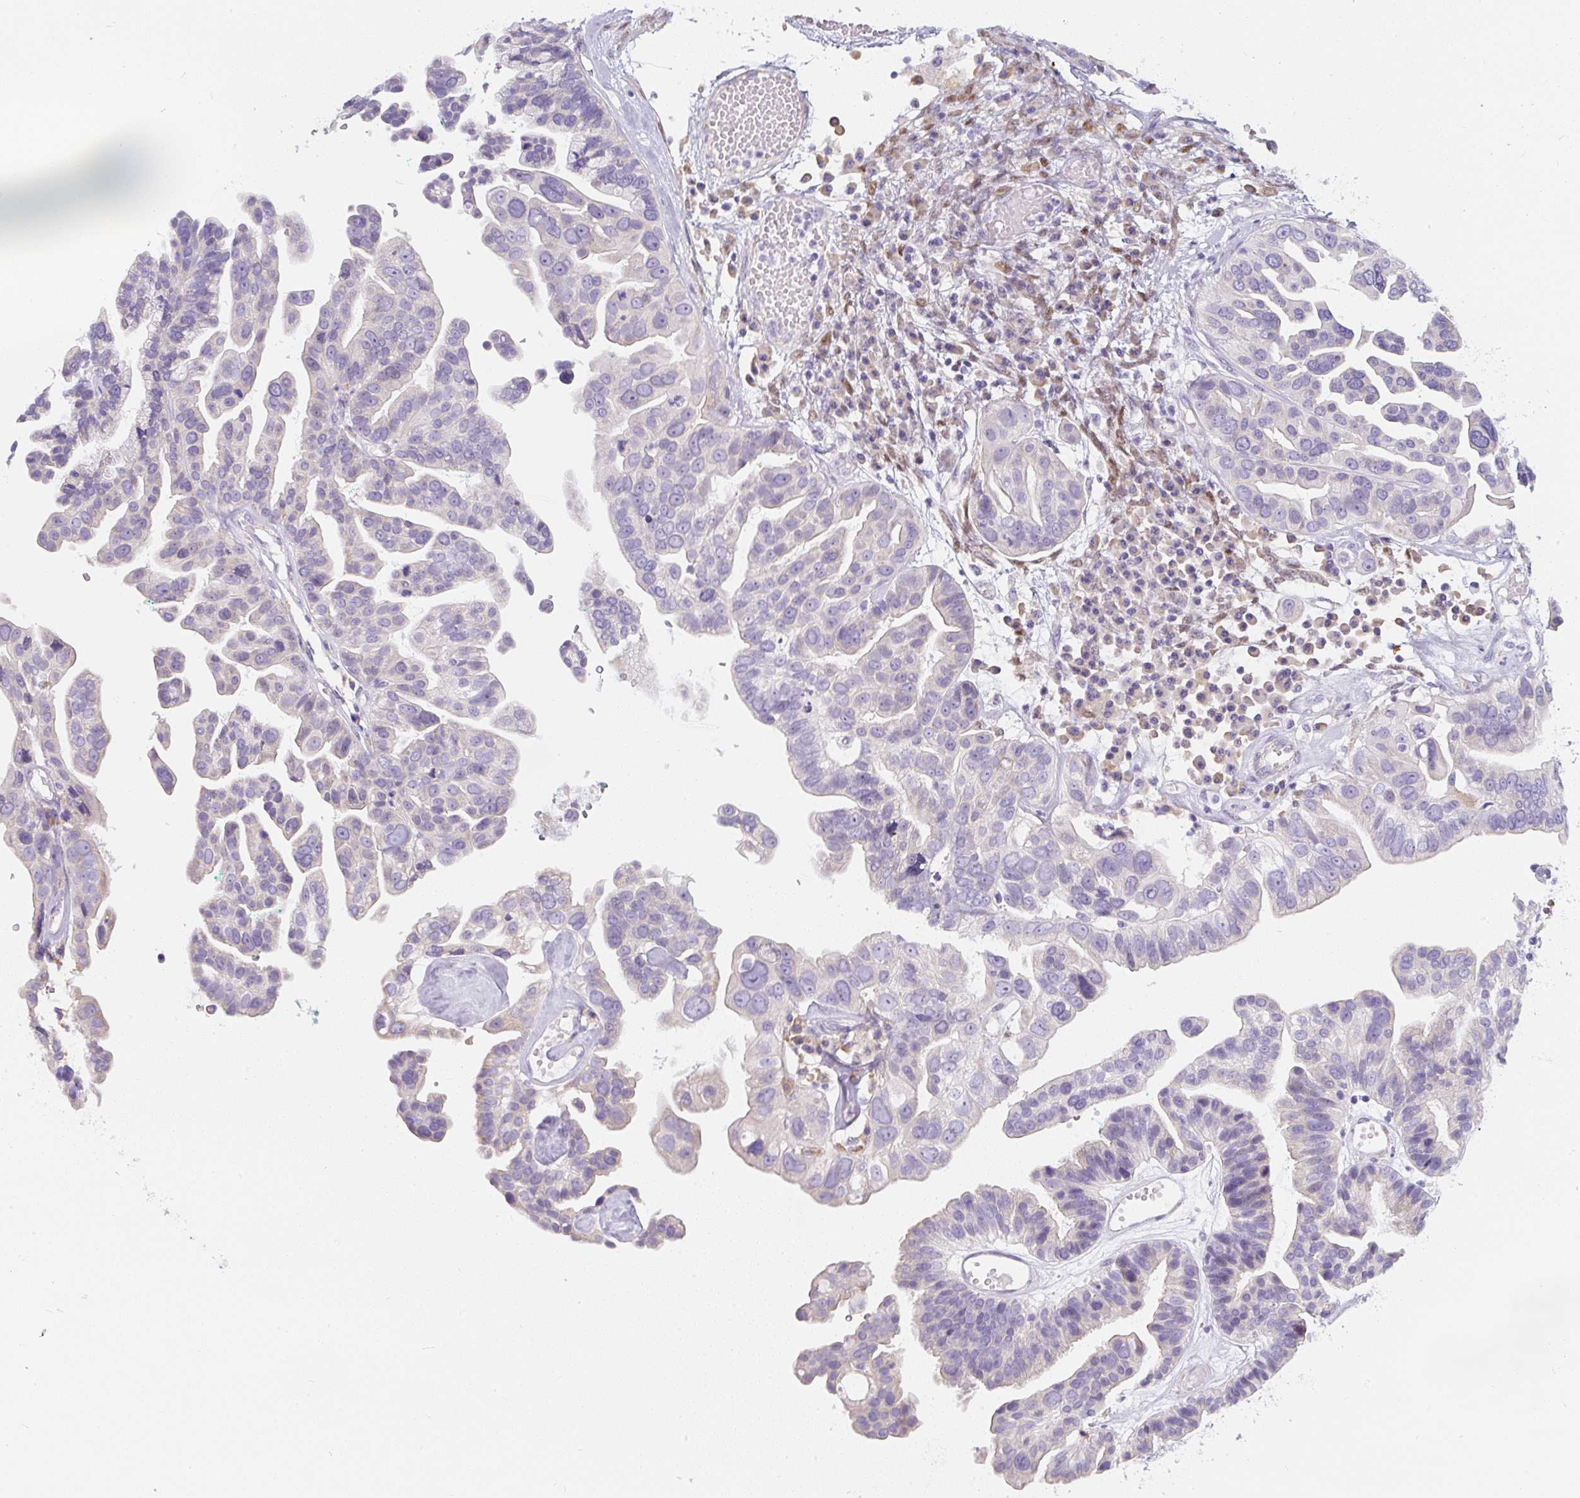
{"staining": {"intensity": "negative", "quantity": "none", "location": "none"}, "tissue": "ovarian cancer", "cell_type": "Tumor cells", "image_type": "cancer", "snomed": [{"axis": "morphology", "description": "Cystadenocarcinoma, serous, NOS"}, {"axis": "topography", "description": "Ovary"}], "caption": "Immunohistochemical staining of serous cystadenocarcinoma (ovarian) demonstrates no significant positivity in tumor cells.", "gene": "PWWP3B", "patient": {"sex": "female", "age": 56}}